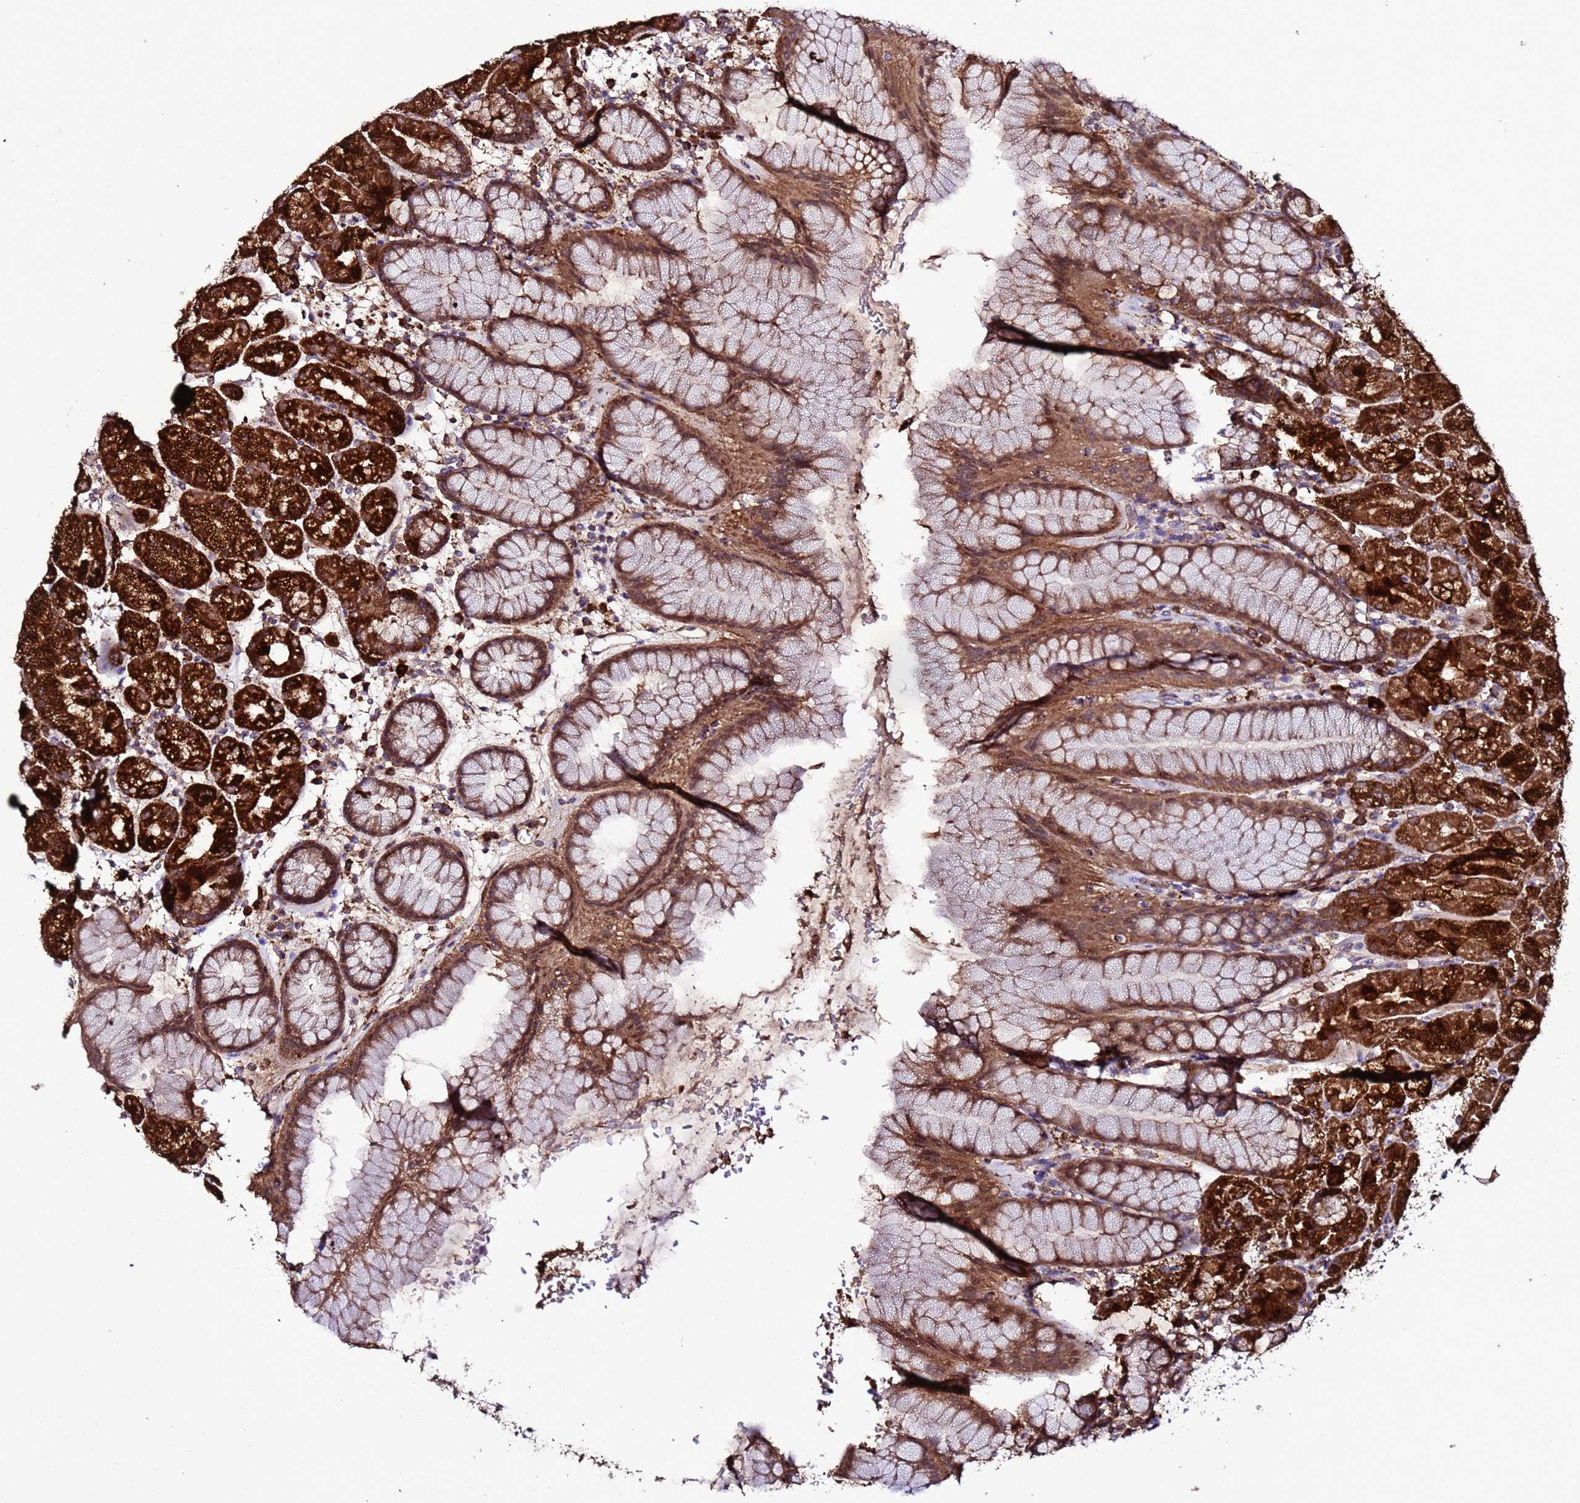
{"staining": {"intensity": "strong", "quantity": ">75%", "location": "cytoplasmic/membranous"}, "tissue": "stomach", "cell_type": "Glandular cells", "image_type": "normal", "snomed": [{"axis": "morphology", "description": "Normal tissue, NOS"}, {"axis": "topography", "description": "Stomach, upper"}, {"axis": "topography", "description": "Stomach, lower"}], "caption": "High-magnification brightfield microscopy of unremarkable stomach stained with DAB (brown) and counterstained with hematoxylin (blue). glandular cells exhibit strong cytoplasmic/membranous expression is seen in approximately>75% of cells.", "gene": "HSPBAP1", "patient": {"sex": "male", "age": 67}}